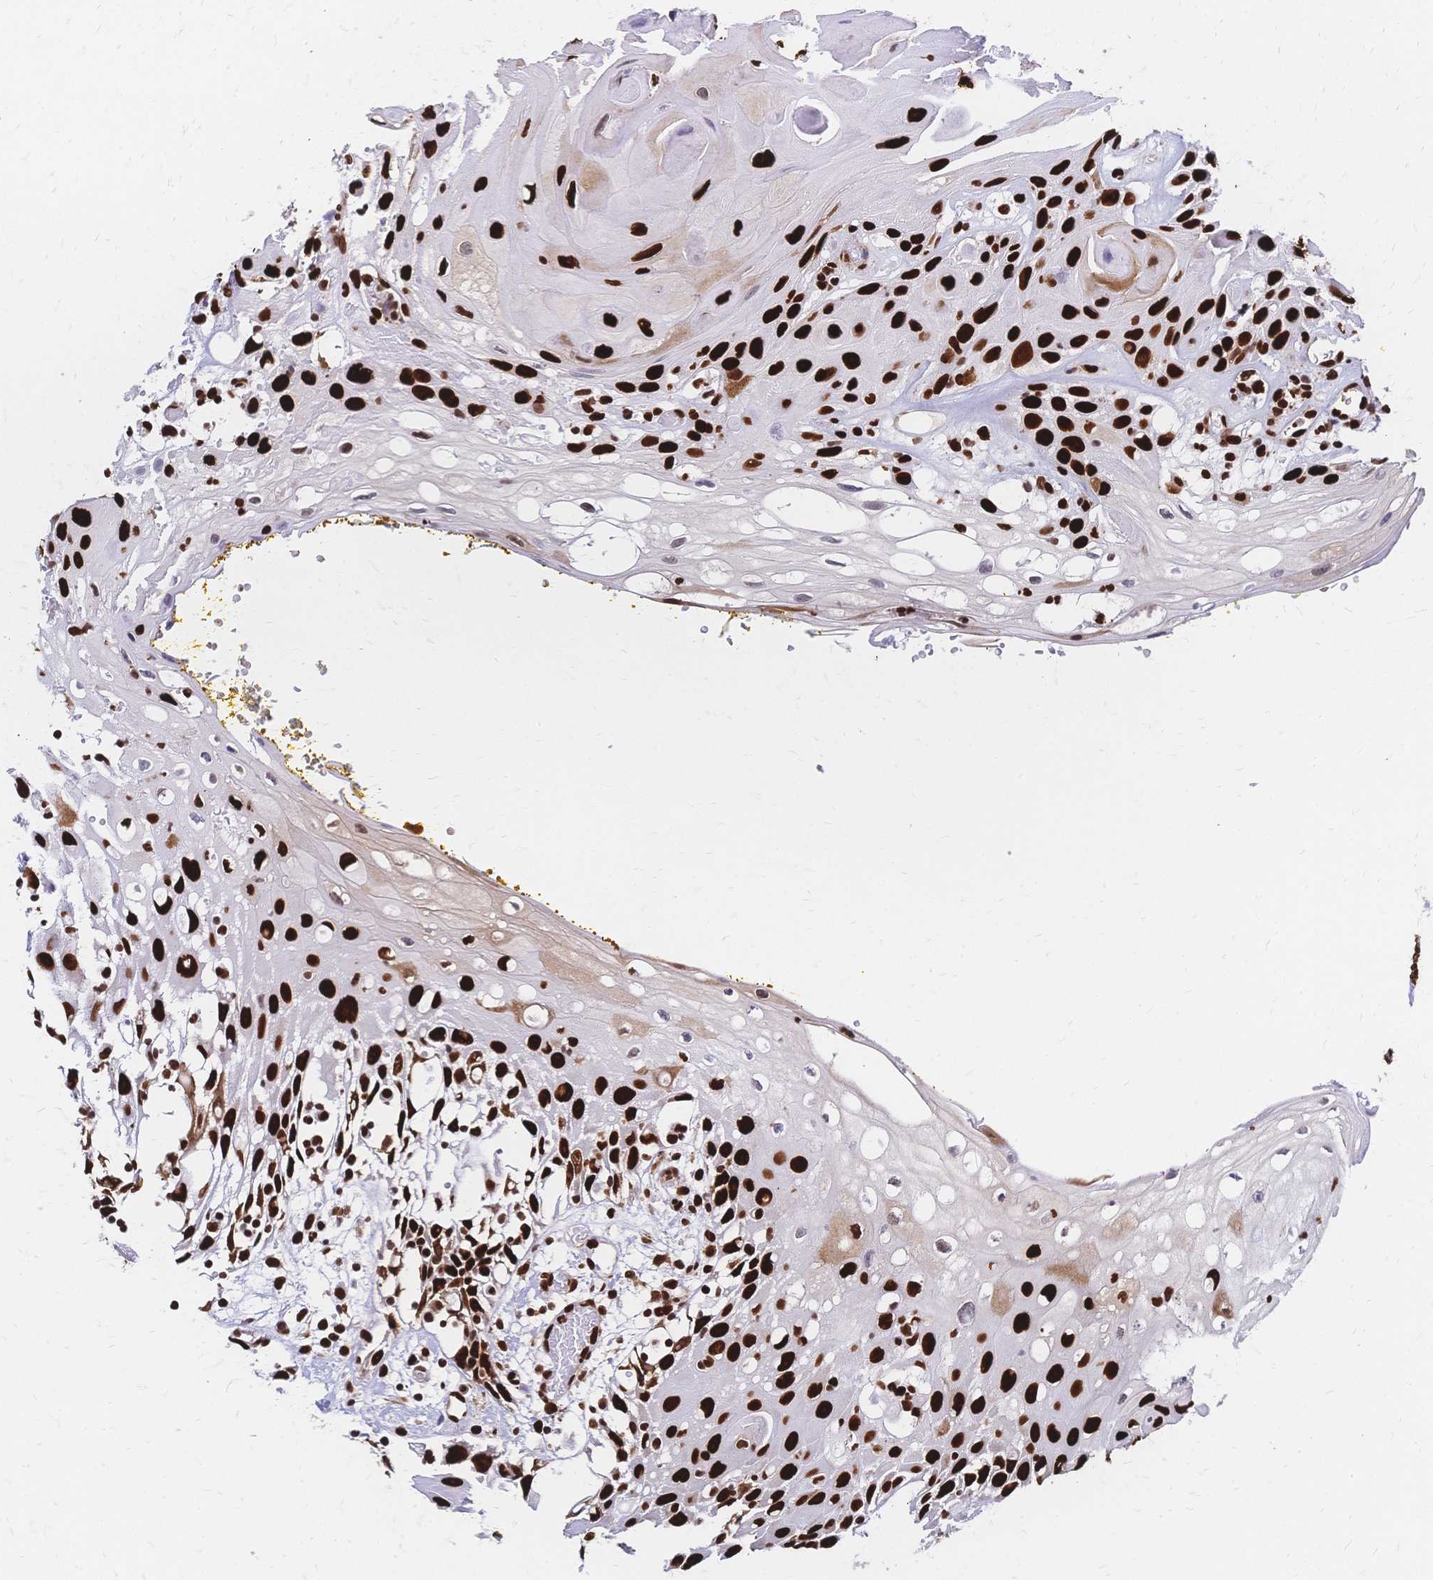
{"staining": {"intensity": "strong", "quantity": ">75%", "location": "nuclear"}, "tissue": "head and neck cancer", "cell_type": "Tumor cells", "image_type": "cancer", "snomed": [{"axis": "morphology", "description": "Squamous cell carcinoma, NOS"}, {"axis": "topography", "description": "Oral tissue"}, {"axis": "topography", "description": "Head-Neck"}], "caption": "This photomicrograph reveals head and neck cancer stained with immunohistochemistry (IHC) to label a protein in brown. The nuclear of tumor cells show strong positivity for the protein. Nuclei are counter-stained blue.", "gene": "HDGF", "patient": {"sex": "male", "age": 49}}